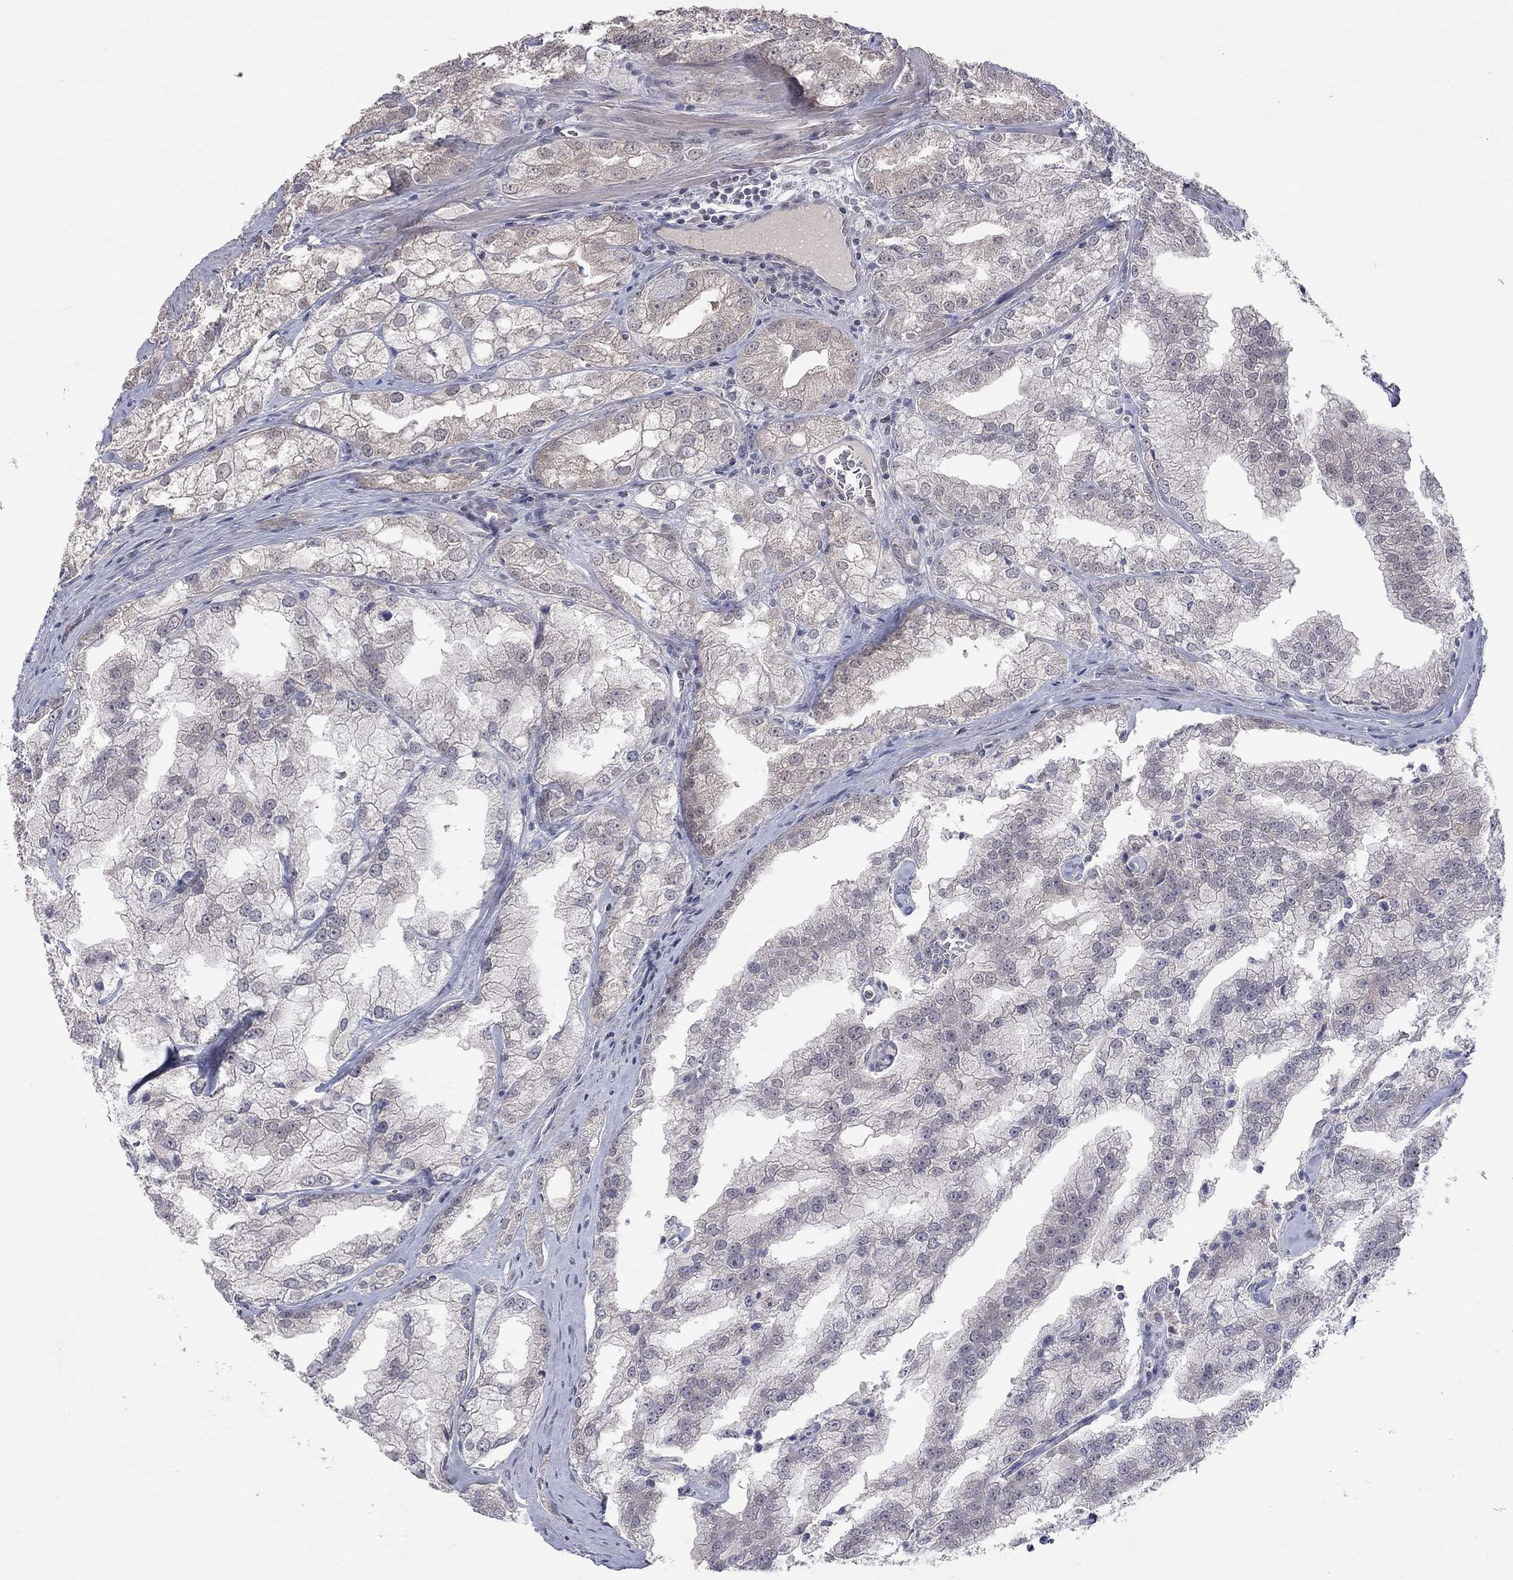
{"staining": {"intensity": "negative", "quantity": "none", "location": "none"}, "tissue": "prostate cancer", "cell_type": "Tumor cells", "image_type": "cancer", "snomed": [{"axis": "morphology", "description": "Adenocarcinoma, NOS"}, {"axis": "topography", "description": "Prostate"}], "caption": "Tumor cells are negative for protein expression in human prostate cancer (adenocarcinoma).", "gene": "FABP12", "patient": {"sex": "male", "age": 70}}